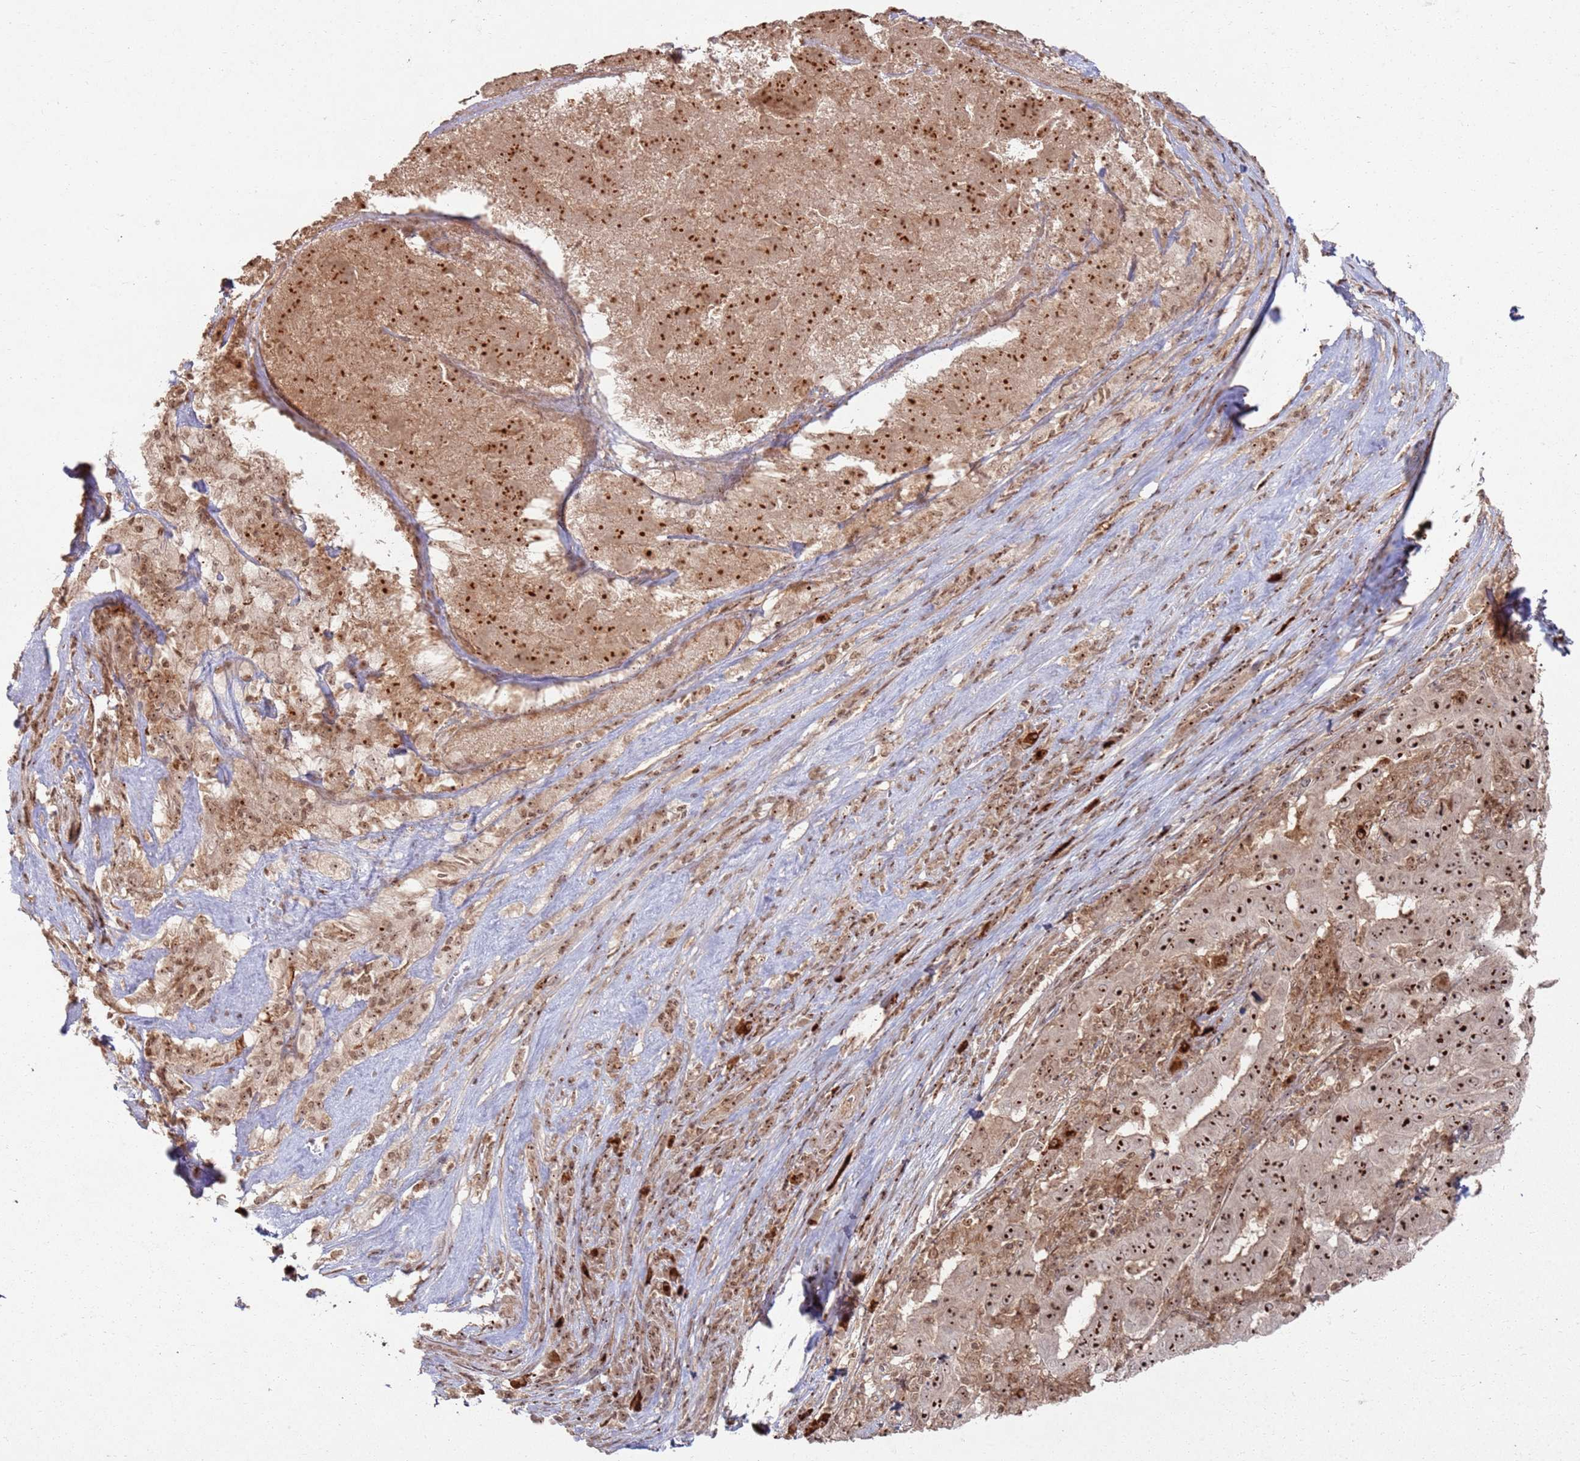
{"staining": {"intensity": "strong", "quantity": ">75%", "location": "nuclear"}, "tissue": "pancreatic cancer", "cell_type": "Tumor cells", "image_type": "cancer", "snomed": [{"axis": "morphology", "description": "Adenocarcinoma, NOS"}, {"axis": "topography", "description": "Pancreas"}], "caption": "Pancreatic adenocarcinoma stained with a protein marker reveals strong staining in tumor cells.", "gene": "UTP11", "patient": {"sex": "male", "age": 63}}